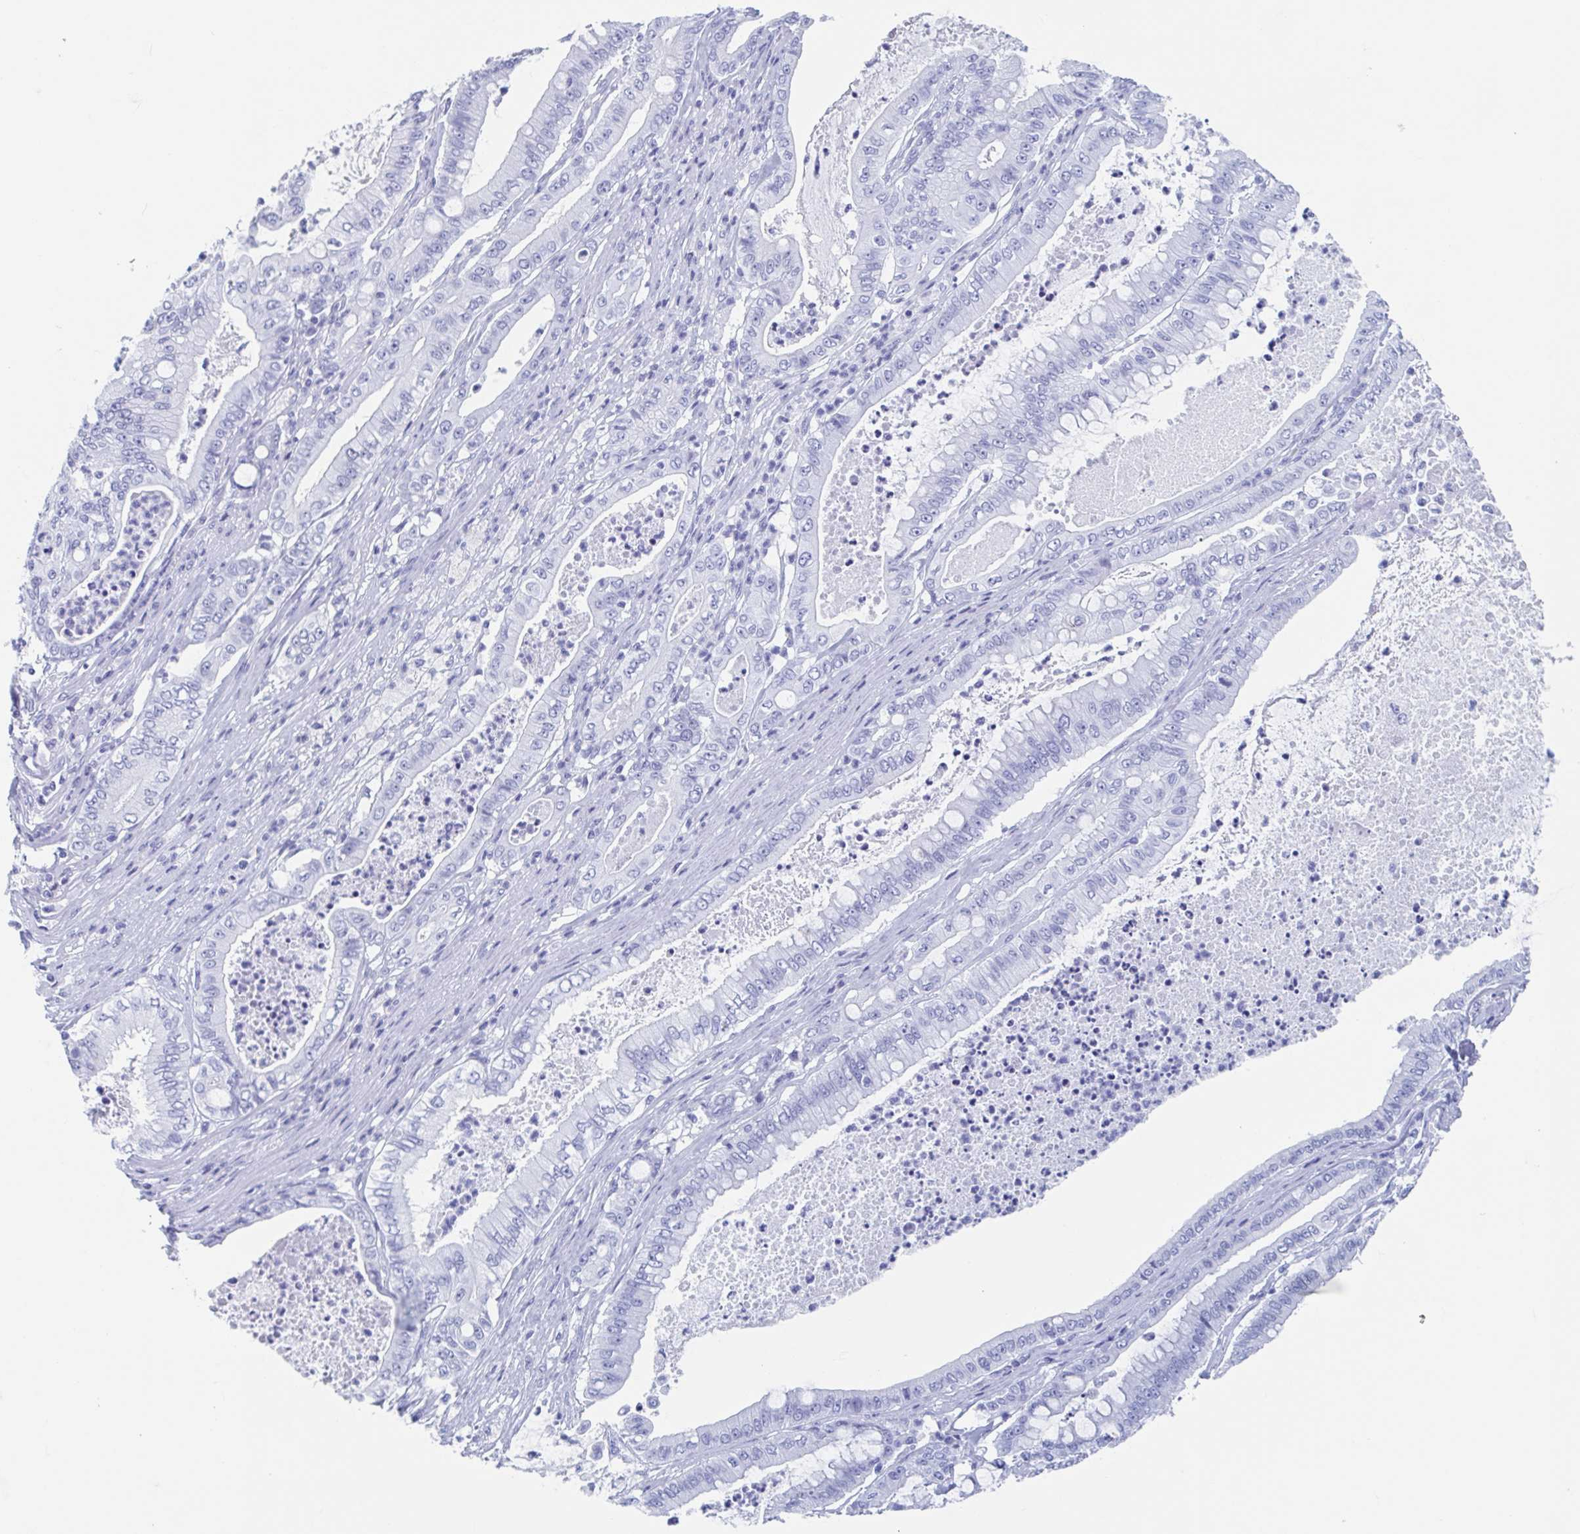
{"staining": {"intensity": "negative", "quantity": "none", "location": "none"}, "tissue": "pancreatic cancer", "cell_type": "Tumor cells", "image_type": "cancer", "snomed": [{"axis": "morphology", "description": "Adenocarcinoma, NOS"}, {"axis": "topography", "description": "Pancreas"}], "caption": "Adenocarcinoma (pancreatic) was stained to show a protein in brown. There is no significant staining in tumor cells. The staining is performed using DAB (3,3'-diaminobenzidine) brown chromogen with nuclei counter-stained in using hematoxylin.", "gene": "HDGFL1", "patient": {"sex": "male", "age": 71}}